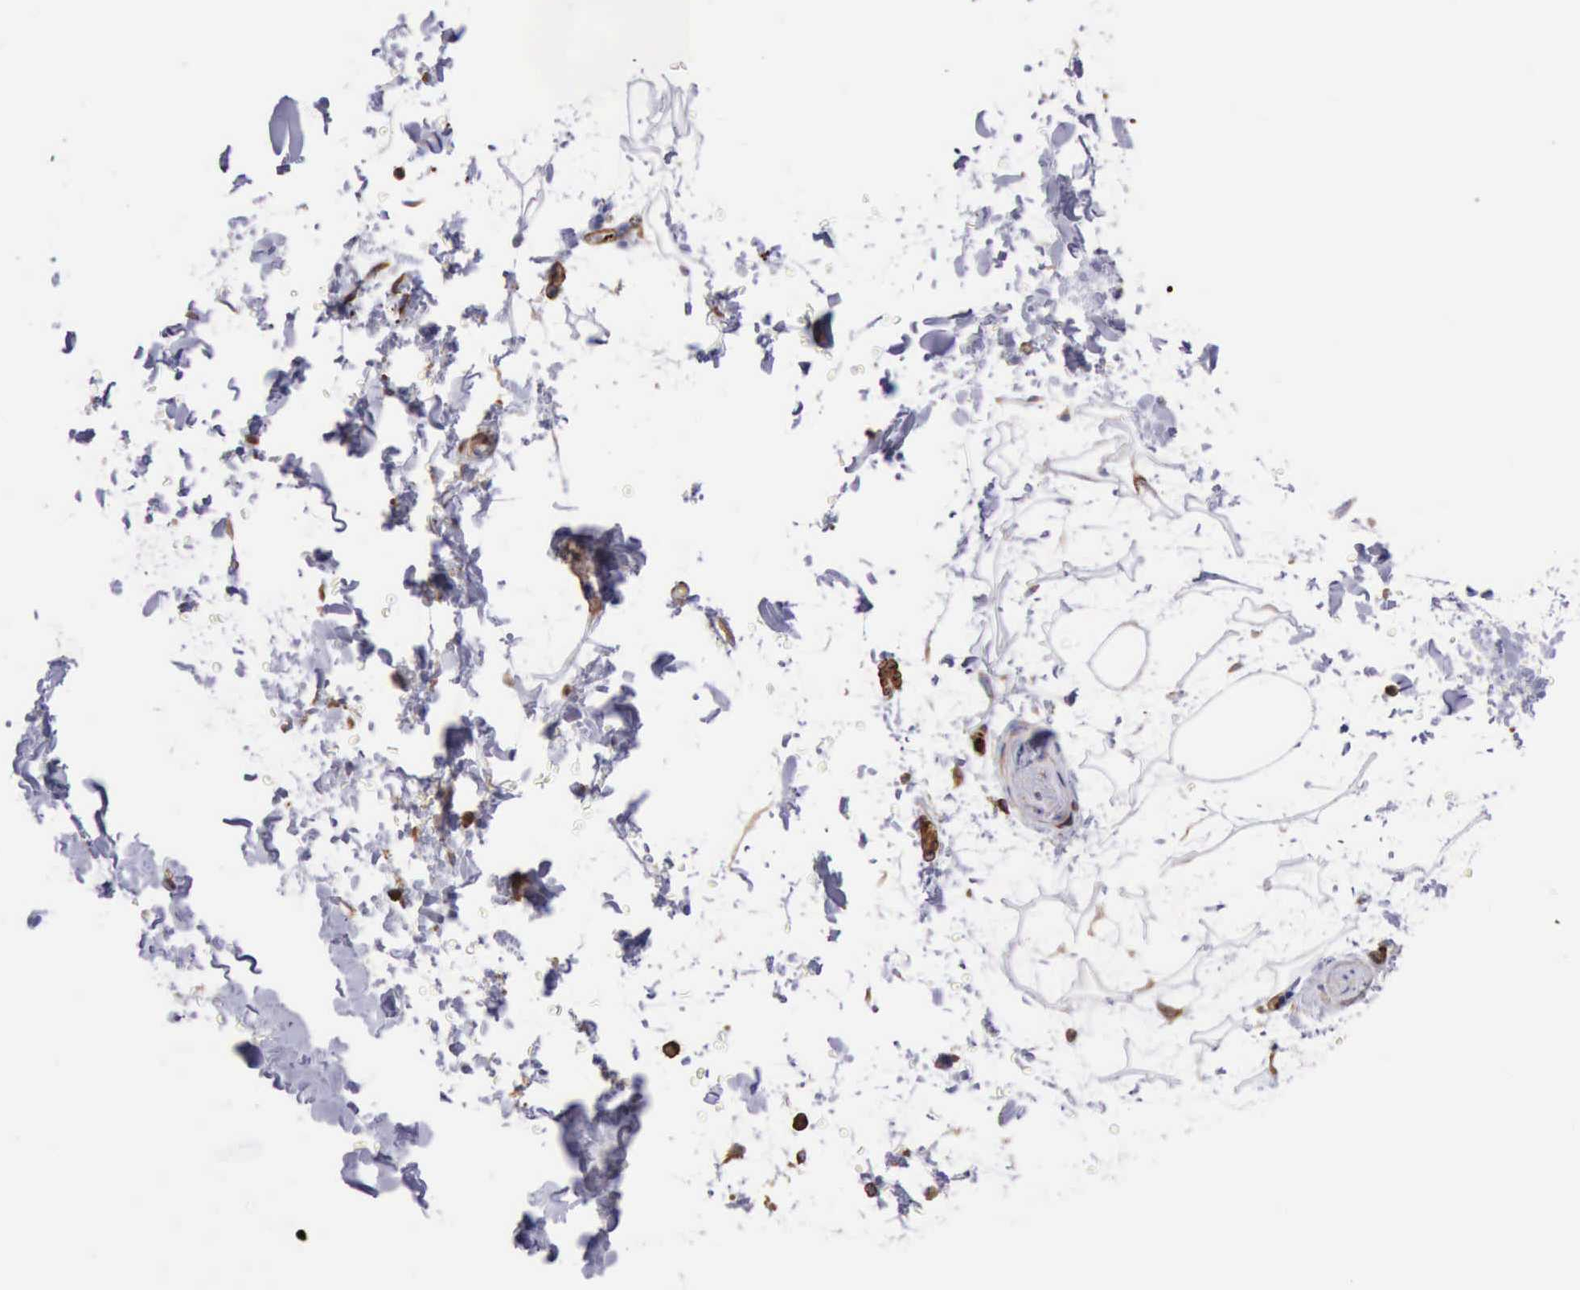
{"staining": {"intensity": "negative", "quantity": "none", "location": "none"}, "tissue": "adipose tissue", "cell_type": "Adipocytes", "image_type": "normal", "snomed": [{"axis": "morphology", "description": "Normal tissue, NOS"}, {"axis": "topography", "description": "Soft tissue"}], "caption": "High magnification brightfield microscopy of benign adipose tissue stained with DAB (3,3'-diaminobenzidine) (brown) and counterstained with hematoxylin (blue): adipocytes show no significant staining. (Stains: DAB immunohistochemistry (IHC) with hematoxylin counter stain, Microscopy: brightfield microscopy at high magnification).", "gene": "FLNA", "patient": {"sex": "male", "age": 72}}